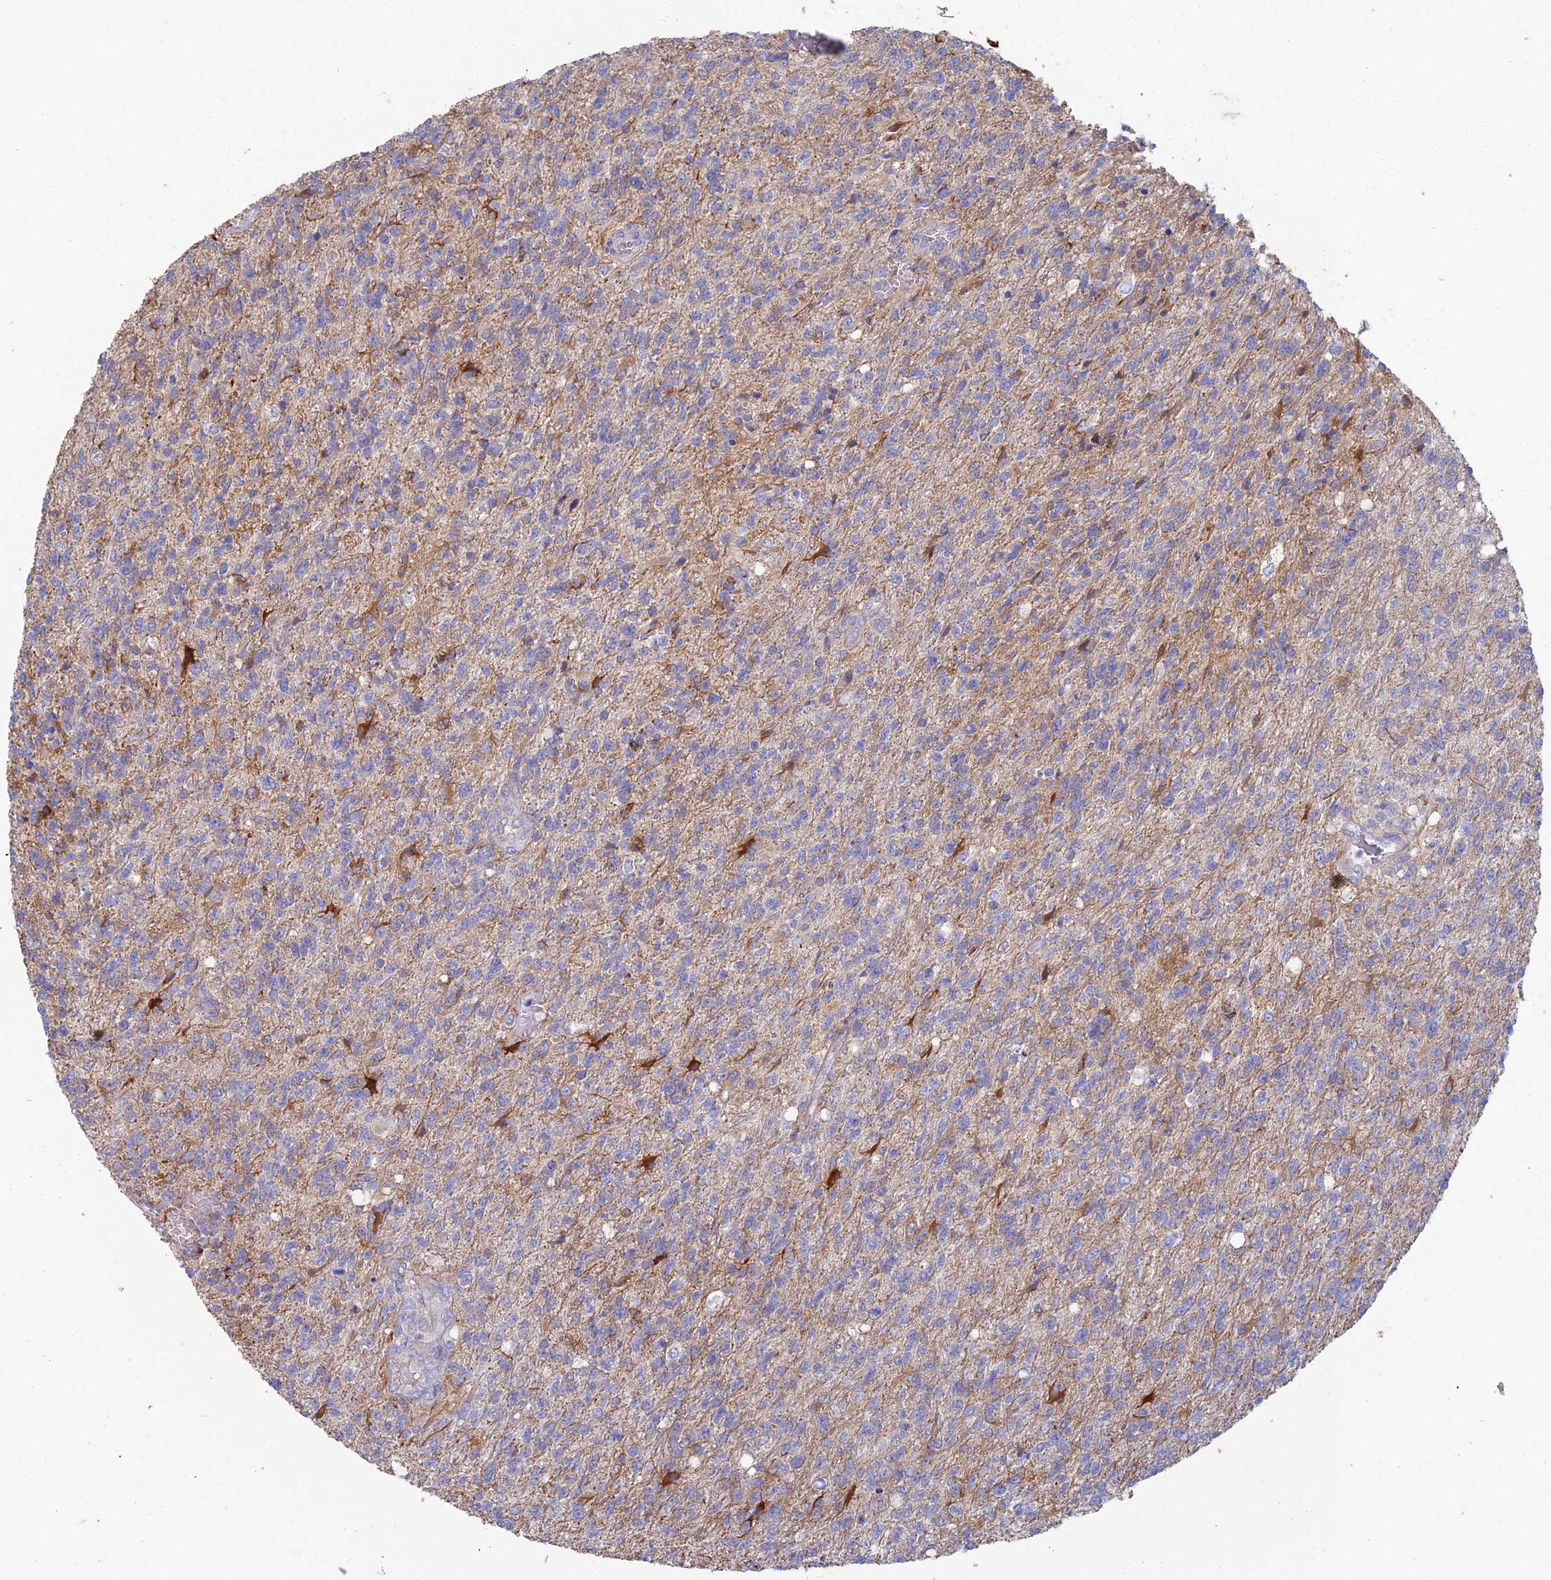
{"staining": {"intensity": "negative", "quantity": "none", "location": "none"}, "tissue": "glioma", "cell_type": "Tumor cells", "image_type": "cancer", "snomed": [{"axis": "morphology", "description": "Glioma, malignant, High grade"}, {"axis": "topography", "description": "Brain"}], "caption": "A histopathology image of human glioma is negative for staining in tumor cells.", "gene": "ARL16", "patient": {"sex": "male", "age": 56}}